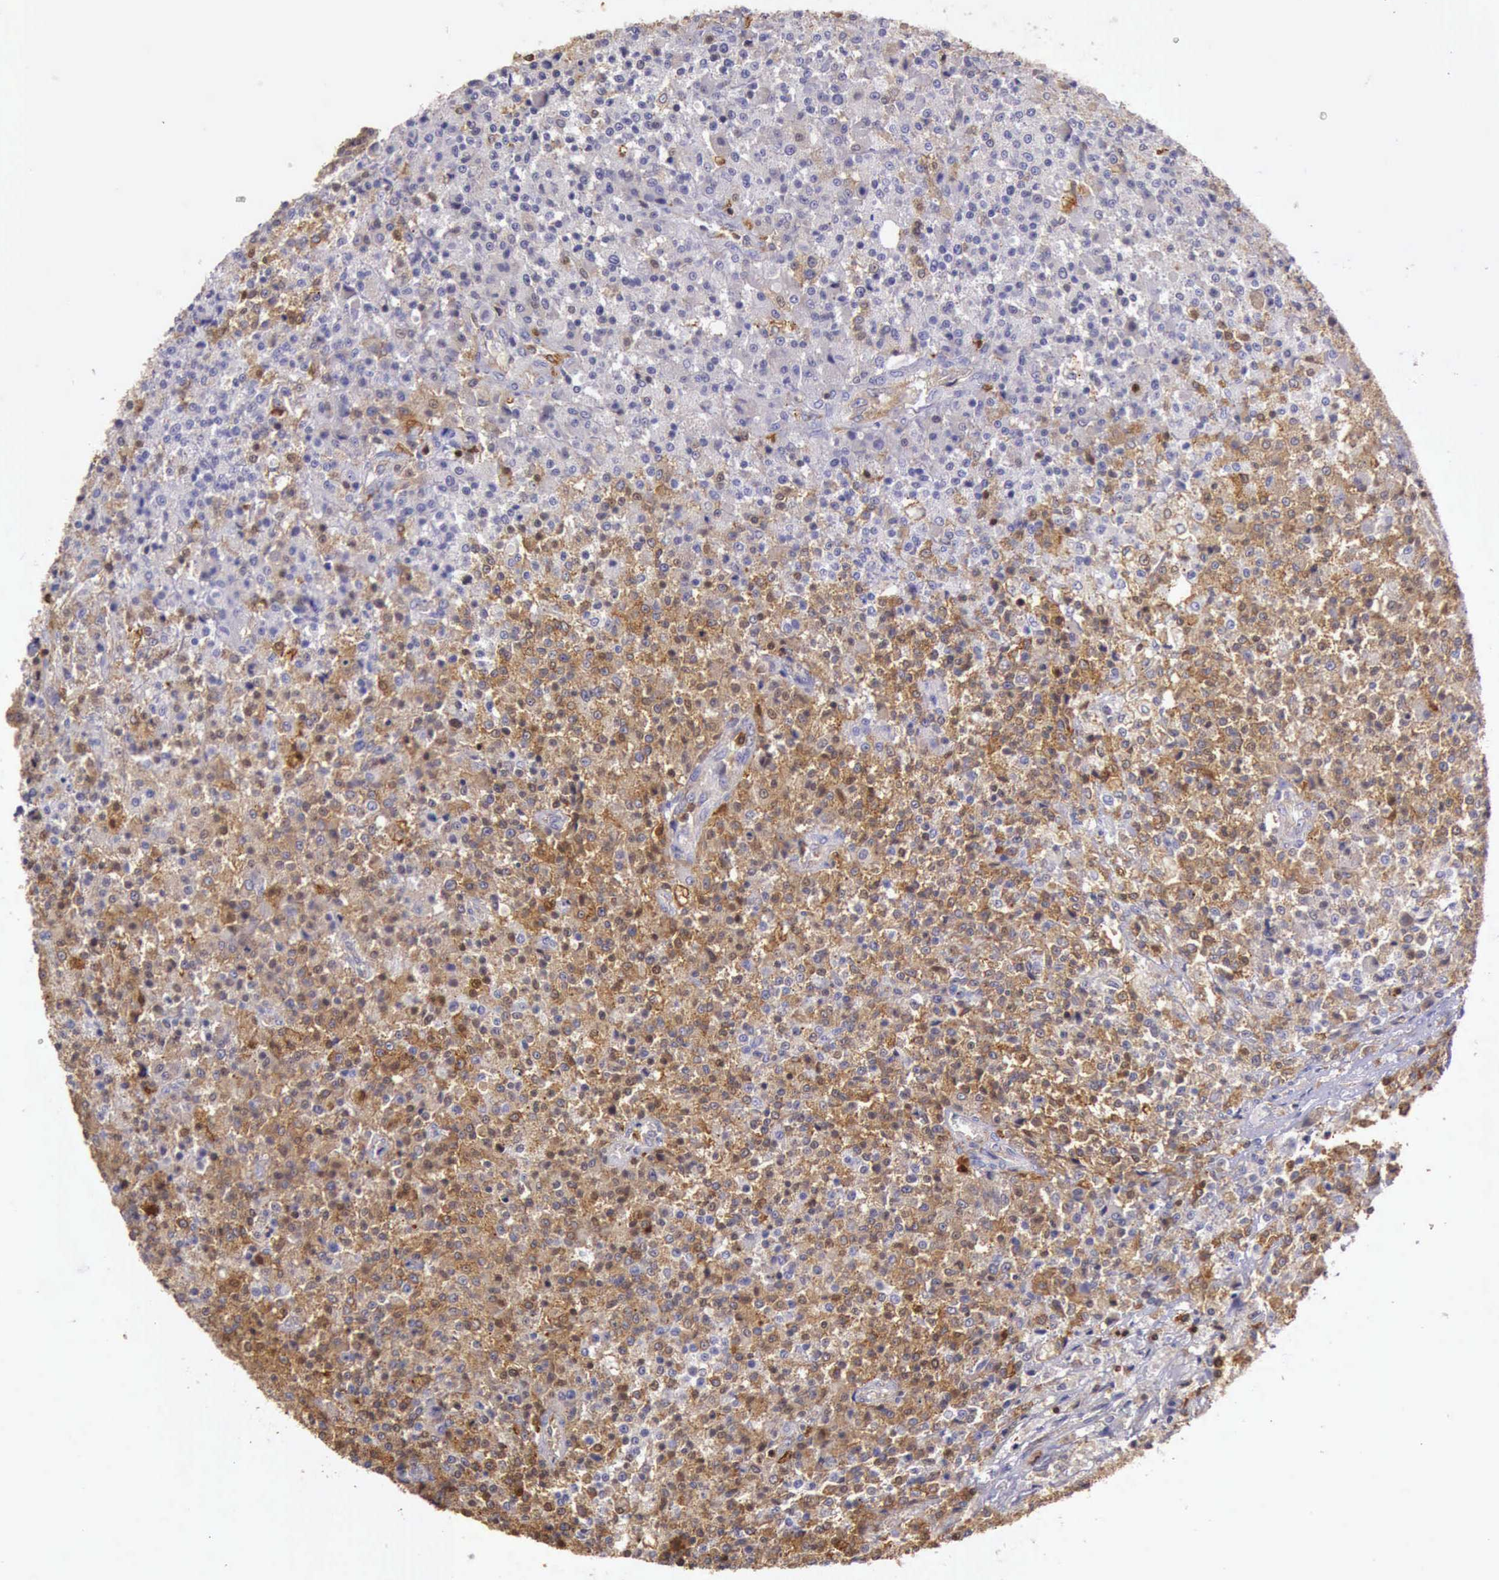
{"staining": {"intensity": "moderate", "quantity": ">75%", "location": "cytoplasmic/membranous"}, "tissue": "testis cancer", "cell_type": "Tumor cells", "image_type": "cancer", "snomed": [{"axis": "morphology", "description": "Seminoma, NOS"}, {"axis": "topography", "description": "Testis"}], "caption": "Protein staining of testis cancer tissue shows moderate cytoplasmic/membranous expression in about >75% of tumor cells. The staining was performed using DAB to visualize the protein expression in brown, while the nuclei were stained in blue with hematoxylin (Magnification: 20x).", "gene": "ARHGAP4", "patient": {"sex": "male", "age": 59}}